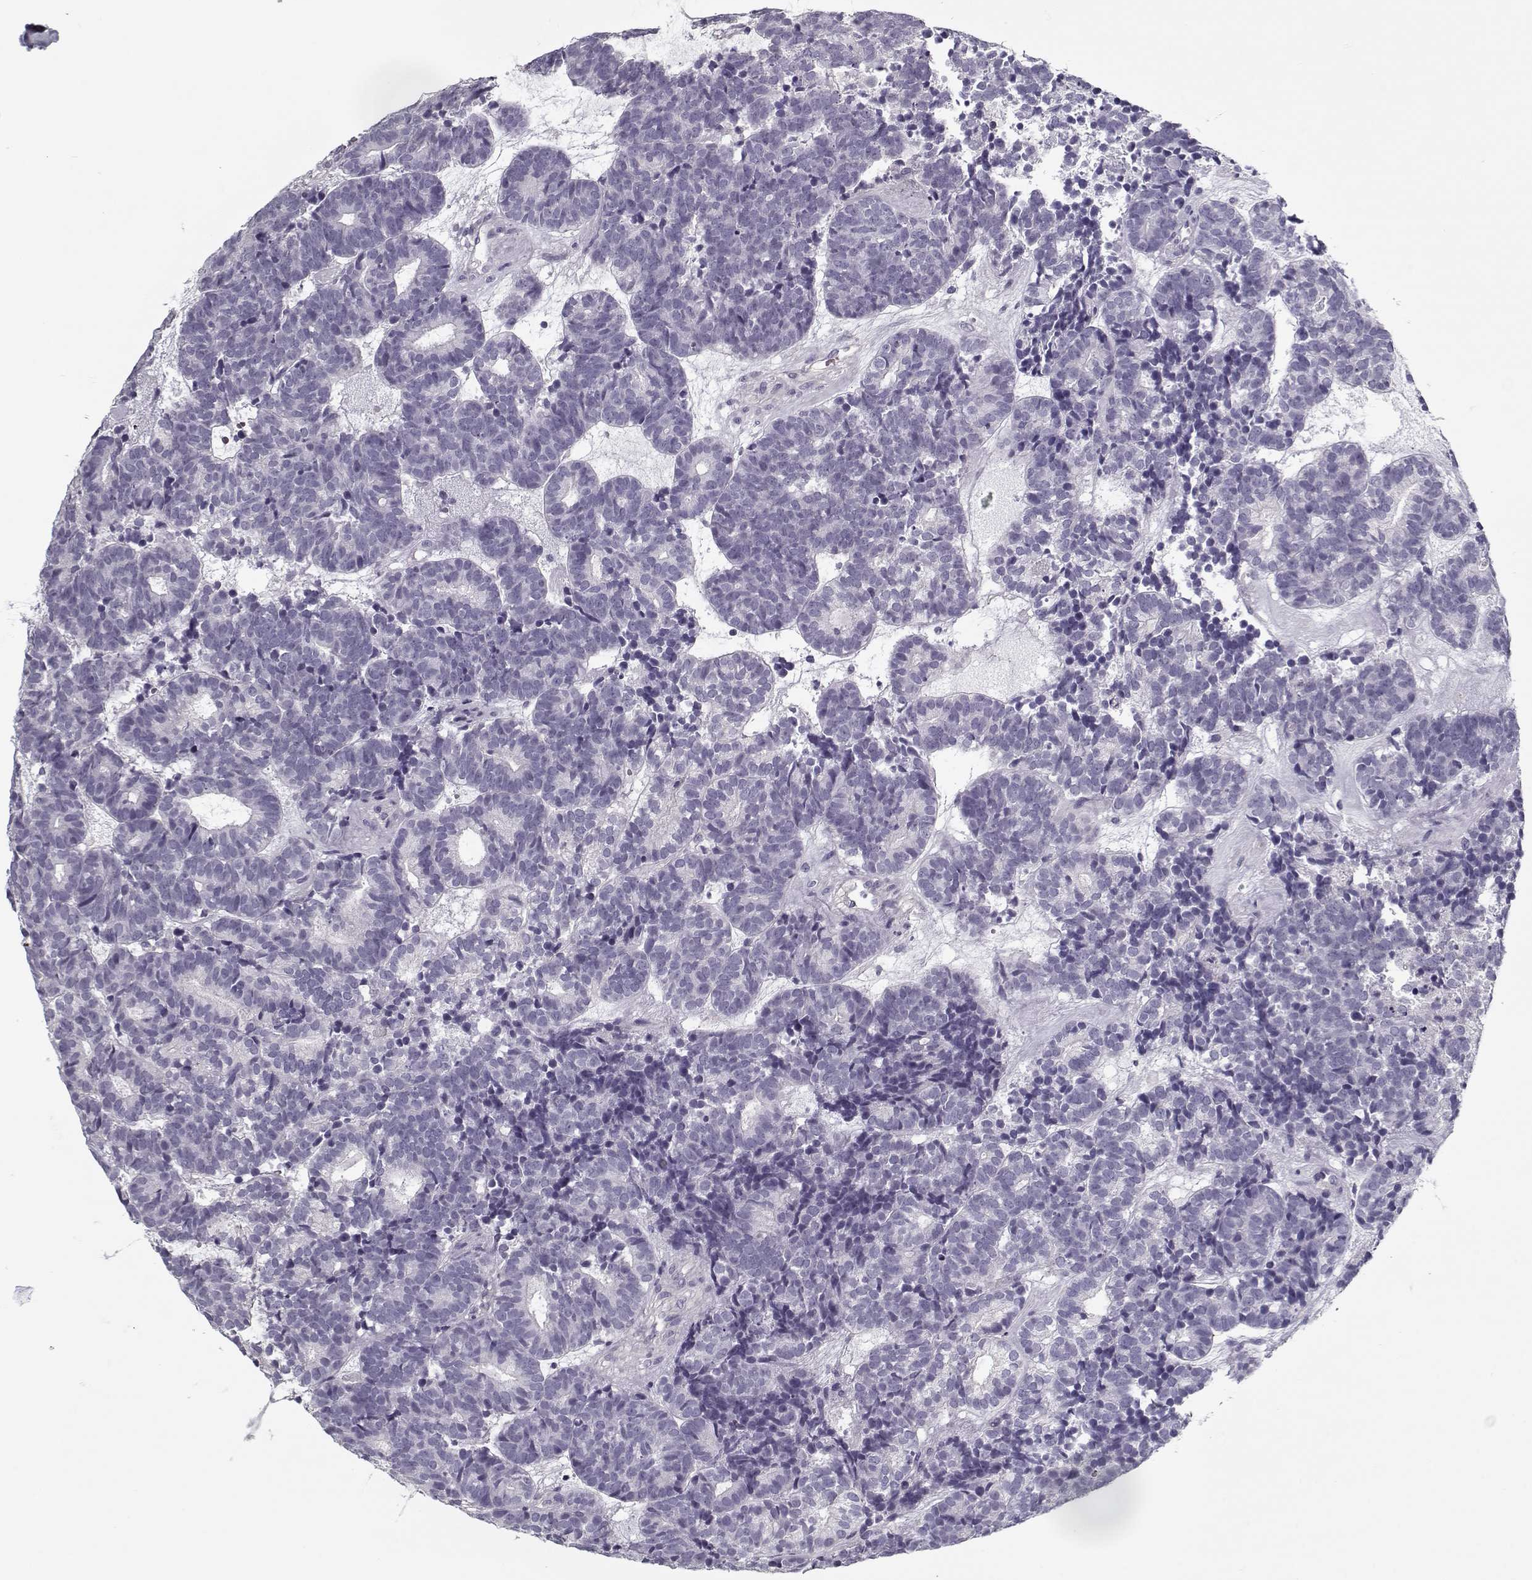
{"staining": {"intensity": "negative", "quantity": "none", "location": "none"}, "tissue": "head and neck cancer", "cell_type": "Tumor cells", "image_type": "cancer", "snomed": [{"axis": "morphology", "description": "Adenocarcinoma, NOS"}, {"axis": "topography", "description": "Head-Neck"}], "caption": "High magnification brightfield microscopy of head and neck adenocarcinoma stained with DAB (brown) and counterstained with hematoxylin (blue): tumor cells show no significant positivity.", "gene": "CCDC136", "patient": {"sex": "female", "age": 81}}